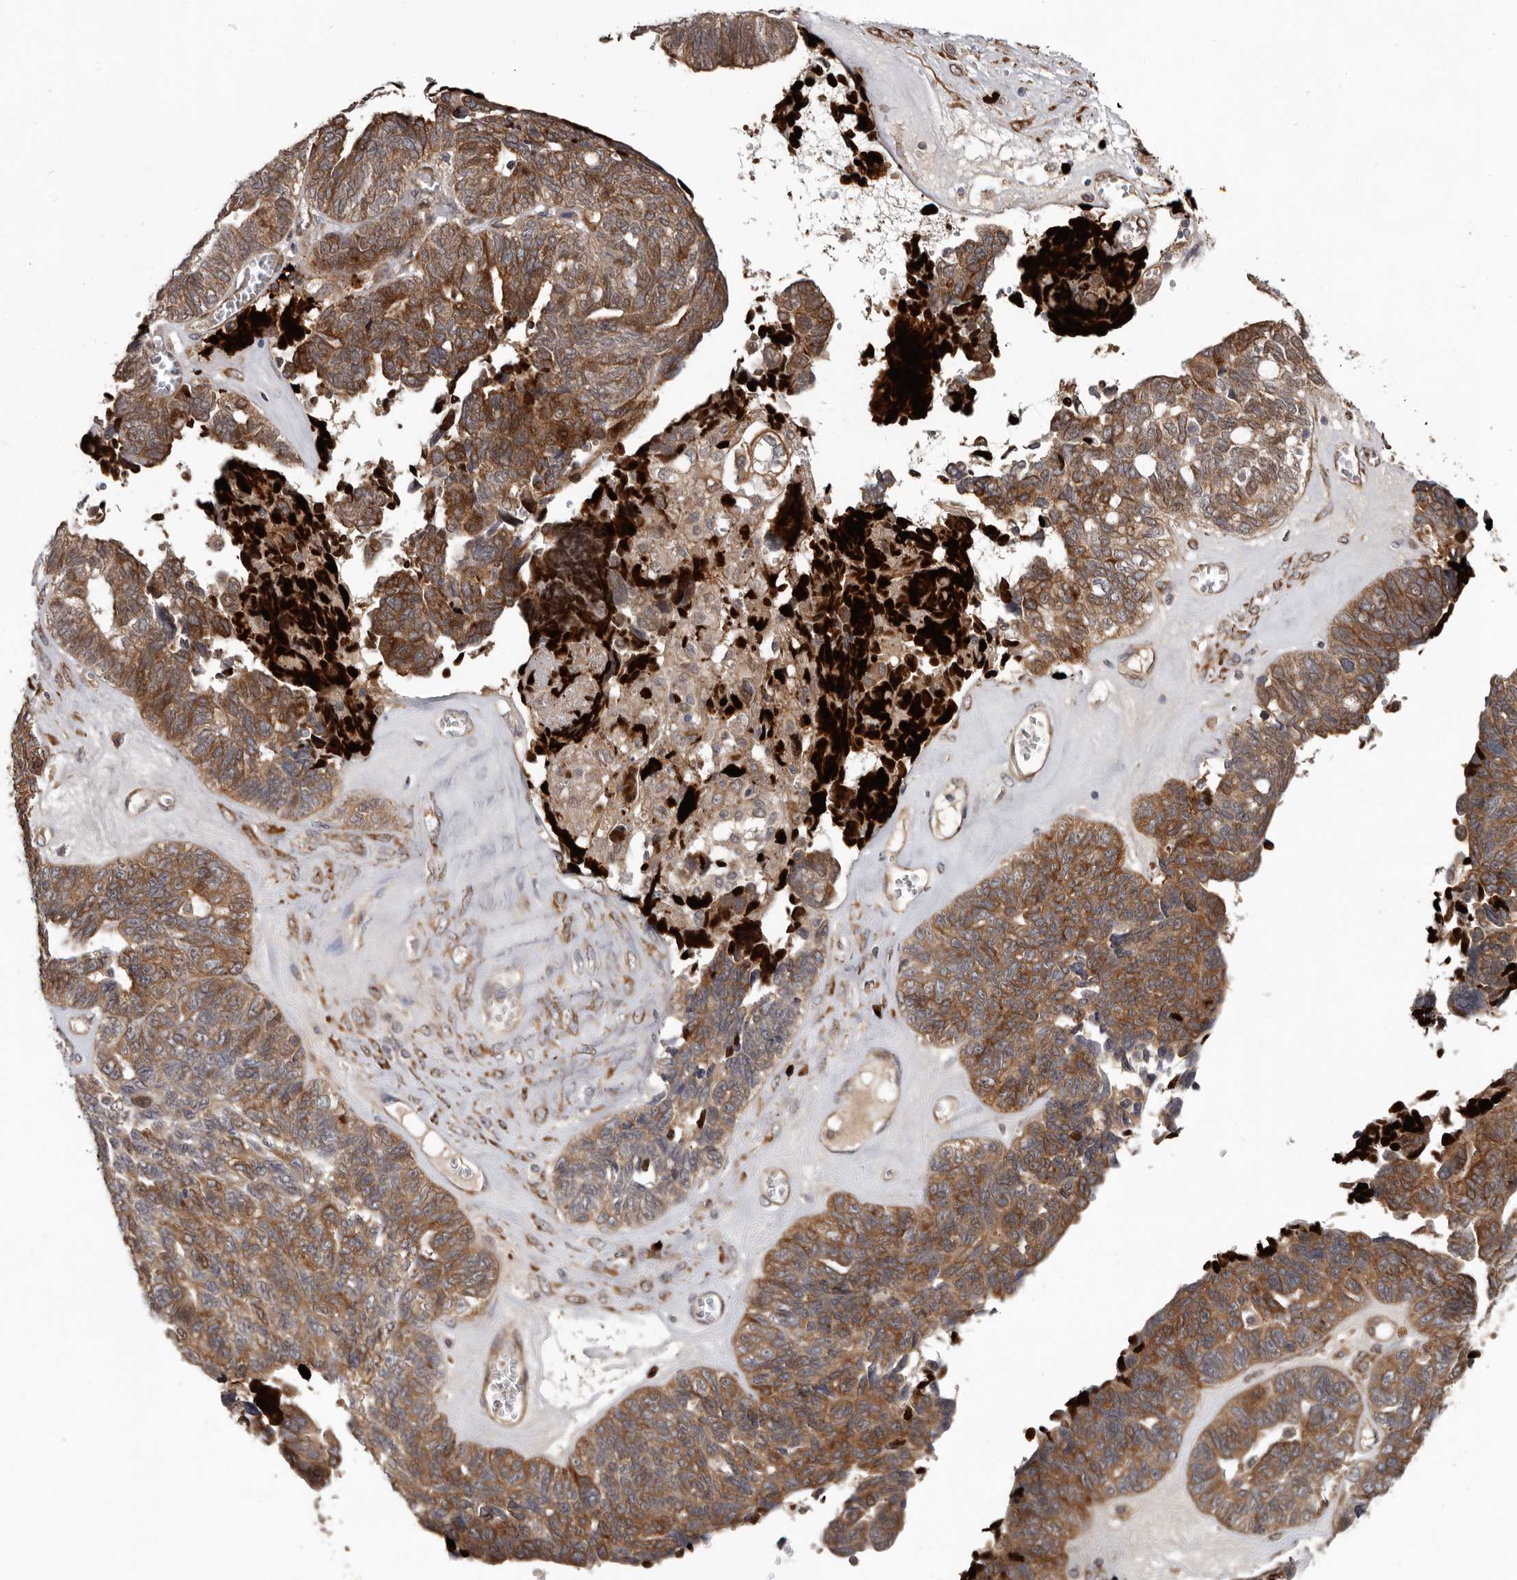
{"staining": {"intensity": "moderate", "quantity": ">75%", "location": "cytoplasmic/membranous"}, "tissue": "ovarian cancer", "cell_type": "Tumor cells", "image_type": "cancer", "snomed": [{"axis": "morphology", "description": "Cystadenocarcinoma, serous, NOS"}, {"axis": "topography", "description": "Ovary"}], "caption": "Serous cystadenocarcinoma (ovarian) was stained to show a protein in brown. There is medium levels of moderate cytoplasmic/membranous expression in about >75% of tumor cells. (DAB IHC, brown staining for protein, blue staining for nuclei).", "gene": "MTF1", "patient": {"sex": "female", "age": 79}}